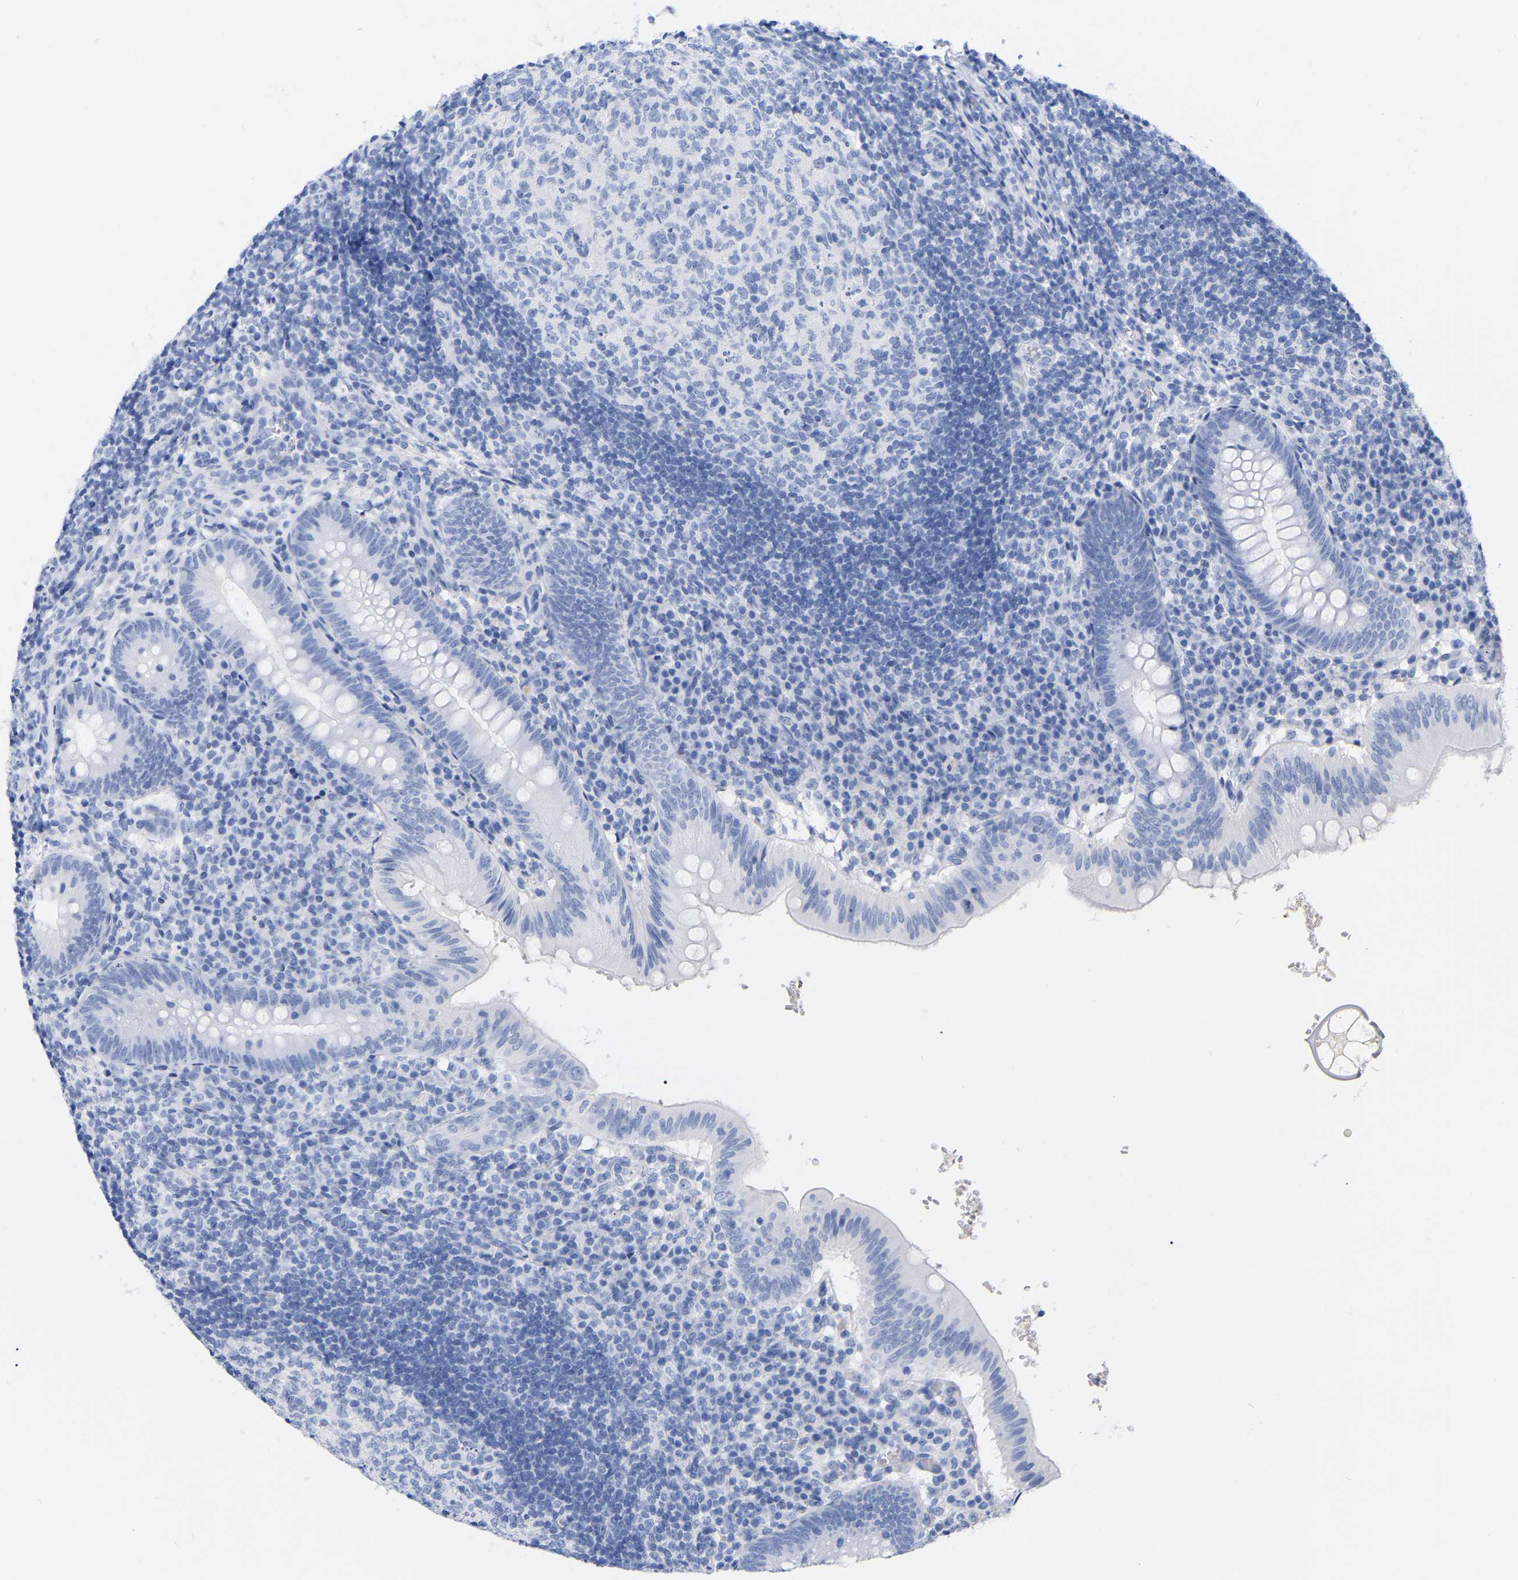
{"staining": {"intensity": "negative", "quantity": "none", "location": "none"}, "tissue": "appendix", "cell_type": "Glandular cells", "image_type": "normal", "snomed": [{"axis": "morphology", "description": "Normal tissue, NOS"}, {"axis": "topography", "description": "Appendix"}], "caption": "Image shows no significant protein positivity in glandular cells of normal appendix.", "gene": "HAPLN1", "patient": {"sex": "male", "age": 8}}